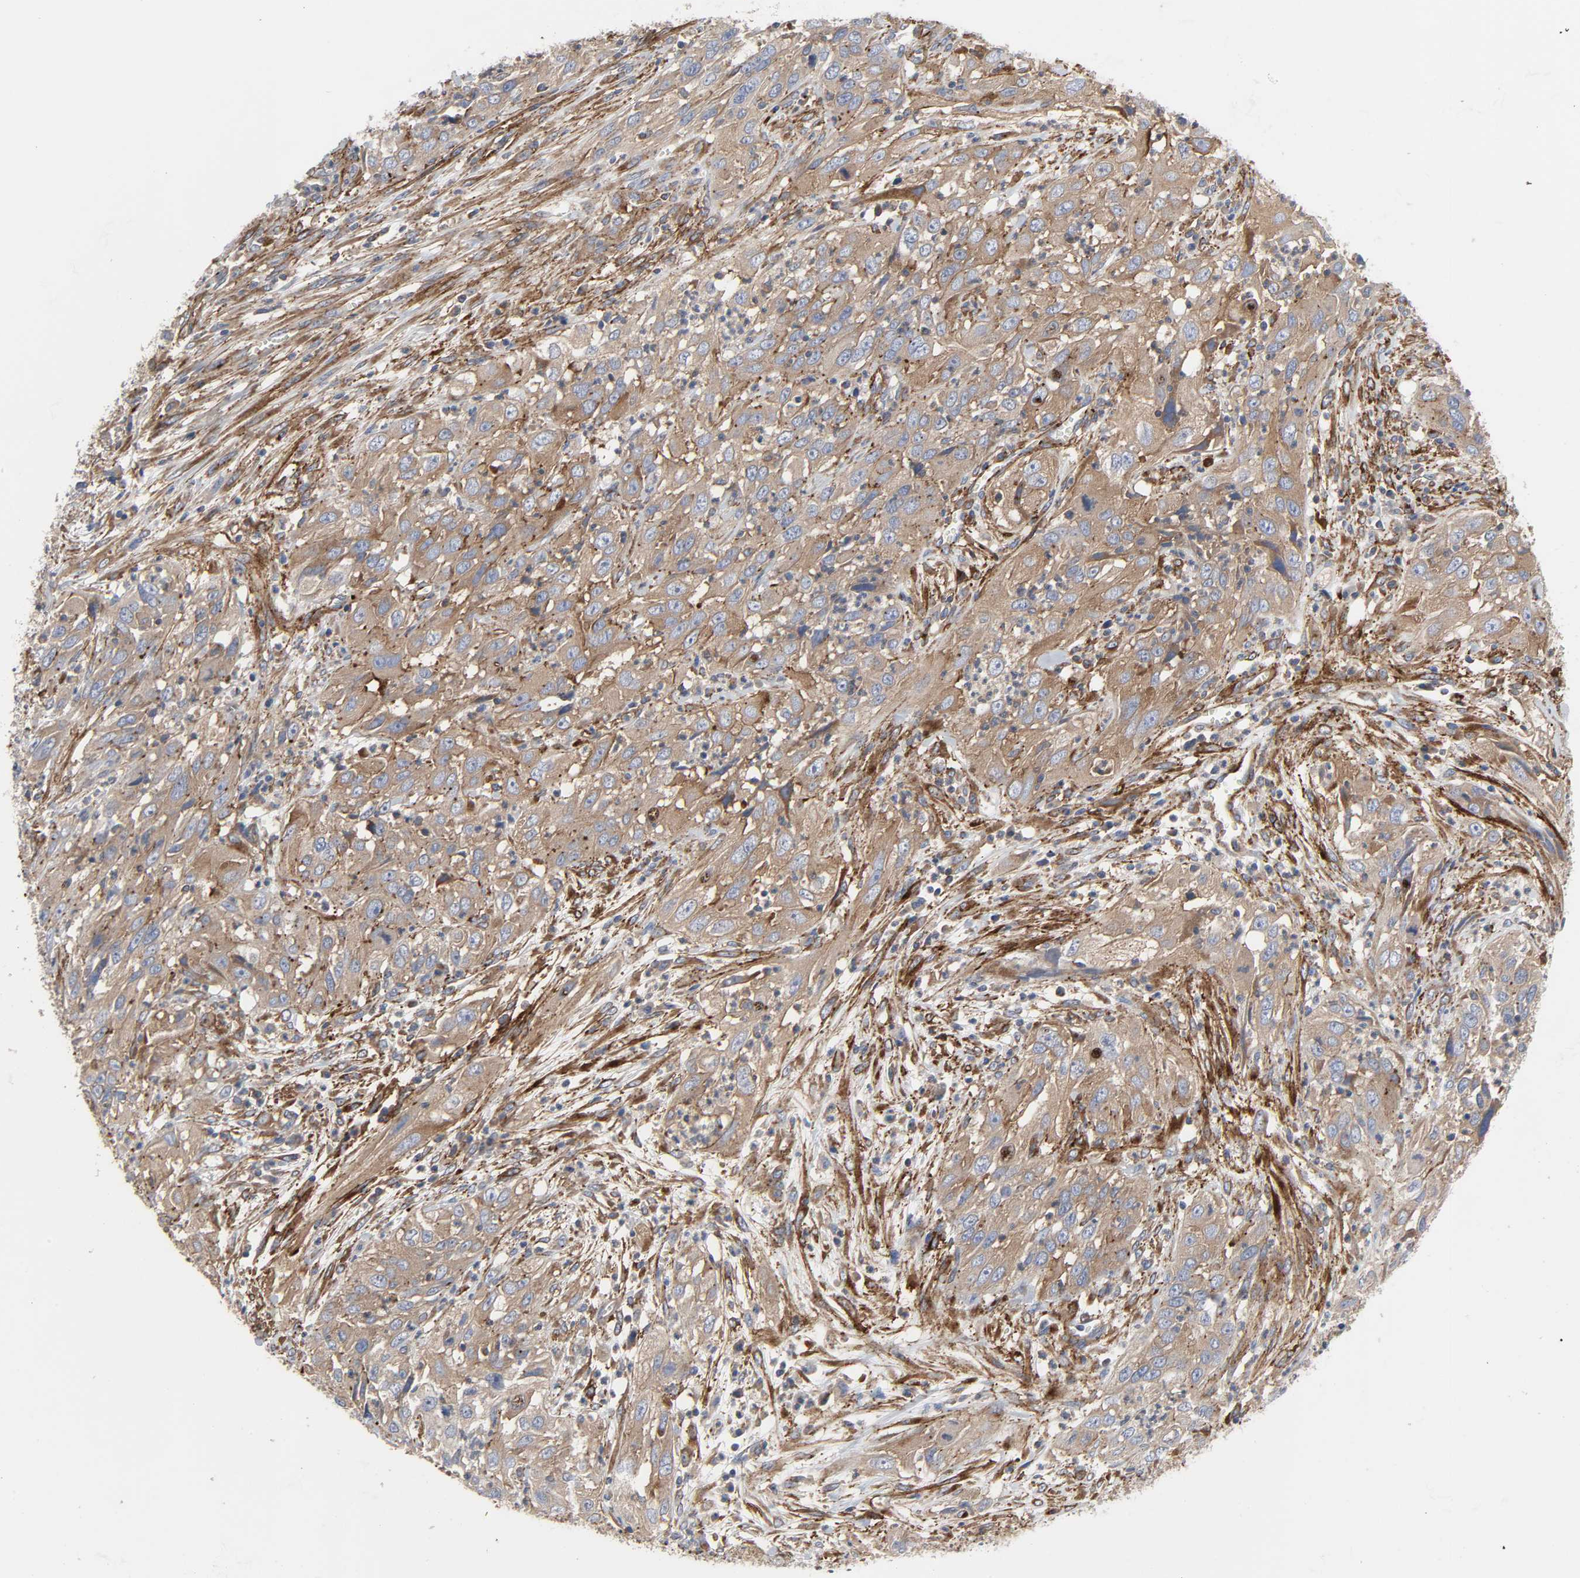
{"staining": {"intensity": "moderate", "quantity": ">75%", "location": "cytoplasmic/membranous"}, "tissue": "cervical cancer", "cell_type": "Tumor cells", "image_type": "cancer", "snomed": [{"axis": "morphology", "description": "Squamous cell carcinoma, NOS"}, {"axis": "topography", "description": "Cervix"}], "caption": "A medium amount of moderate cytoplasmic/membranous expression is seen in approximately >75% of tumor cells in cervical squamous cell carcinoma tissue.", "gene": "ARHGAP1", "patient": {"sex": "female", "age": 32}}